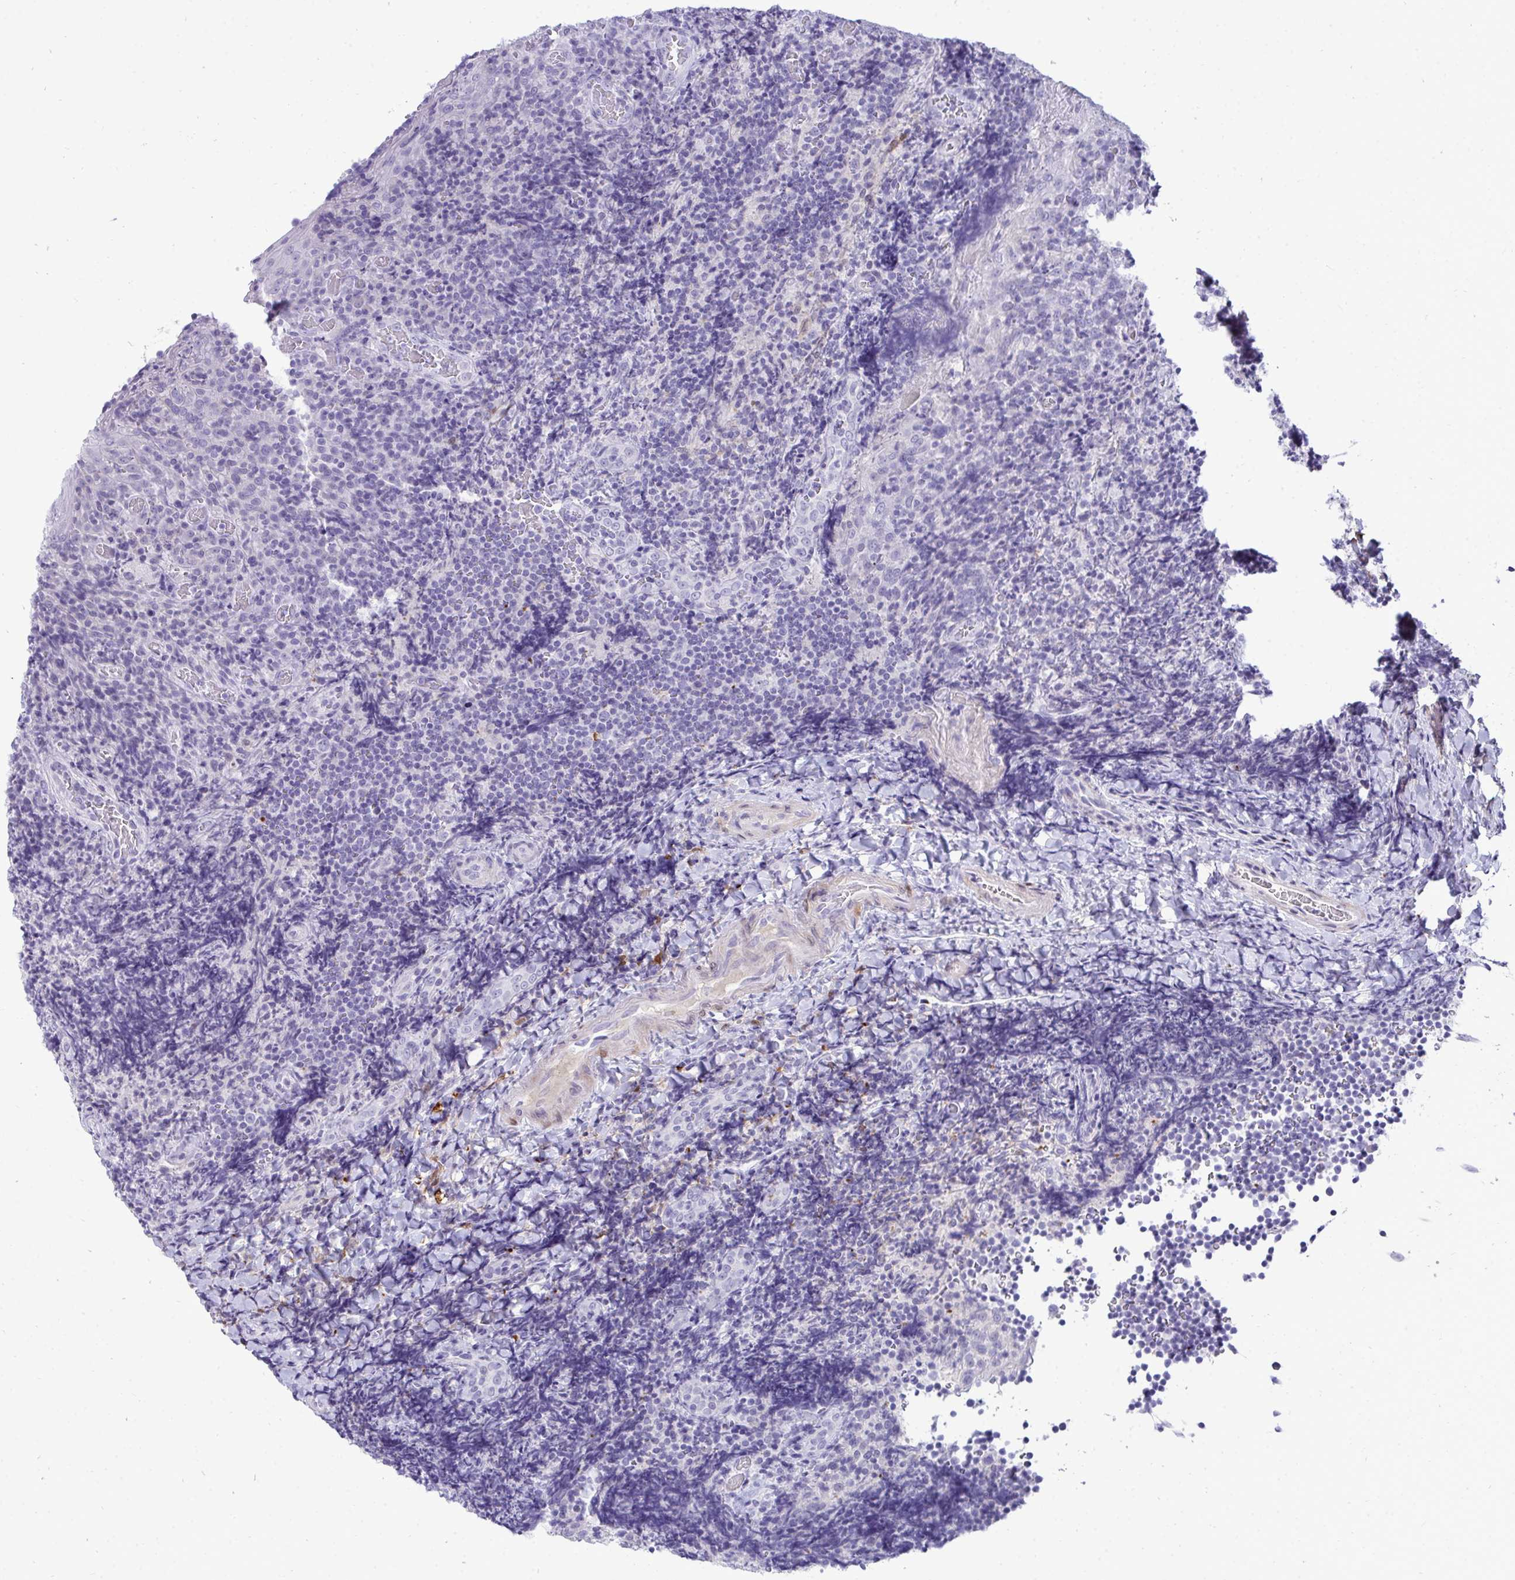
{"staining": {"intensity": "negative", "quantity": "none", "location": "none"}, "tissue": "tonsil", "cell_type": "Germinal center cells", "image_type": "normal", "snomed": [{"axis": "morphology", "description": "Normal tissue, NOS"}, {"axis": "topography", "description": "Tonsil"}], "caption": "Immunohistochemical staining of normal tonsil demonstrates no significant positivity in germinal center cells.", "gene": "HSPB6", "patient": {"sex": "male", "age": 17}}